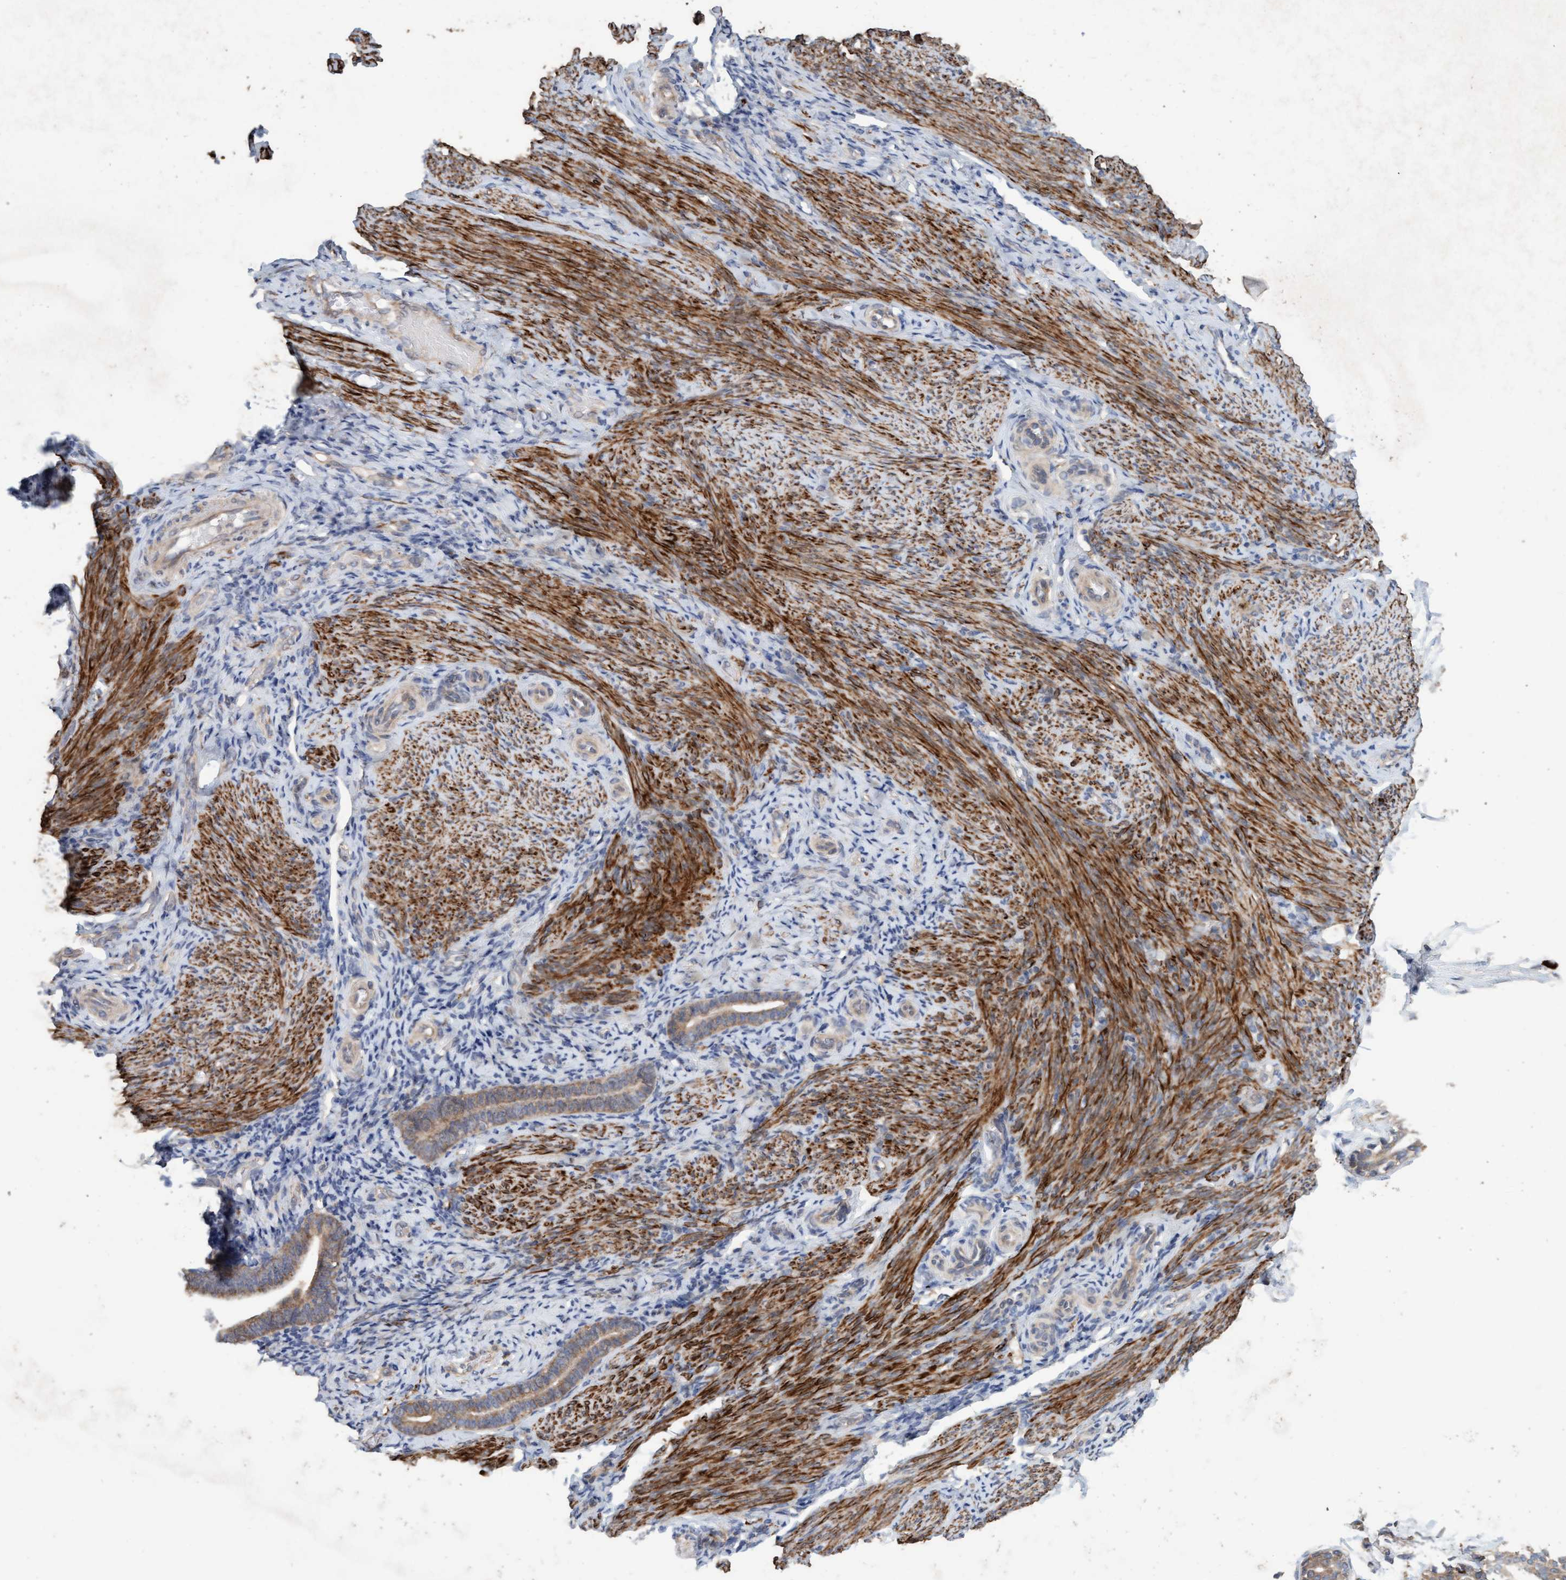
{"staining": {"intensity": "weak", "quantity": "<25%", "location": "cytoplasmic/membranous"}, "tissue": "endometrium", "cell_type": "Cells in endometrial stroma", "image_type": "normal", "snomed": [{"axis": "morphology", "description": "Normal tissue, NOS"}, {"axis": "topography", "description": "Endometrium"}], "caption": "A high-resolution histopathology image shows IHC staining of benign endometrium, which displays no significant staining in cells in endometrial stroma. The staining was performed using DAB to visualize the protein expression in brown, while the nuclei were stained in blue with hematoxylin (Magnification: 20x).", "gene": "LONRF1", "patient": {"sex": "female", "age": 51}}